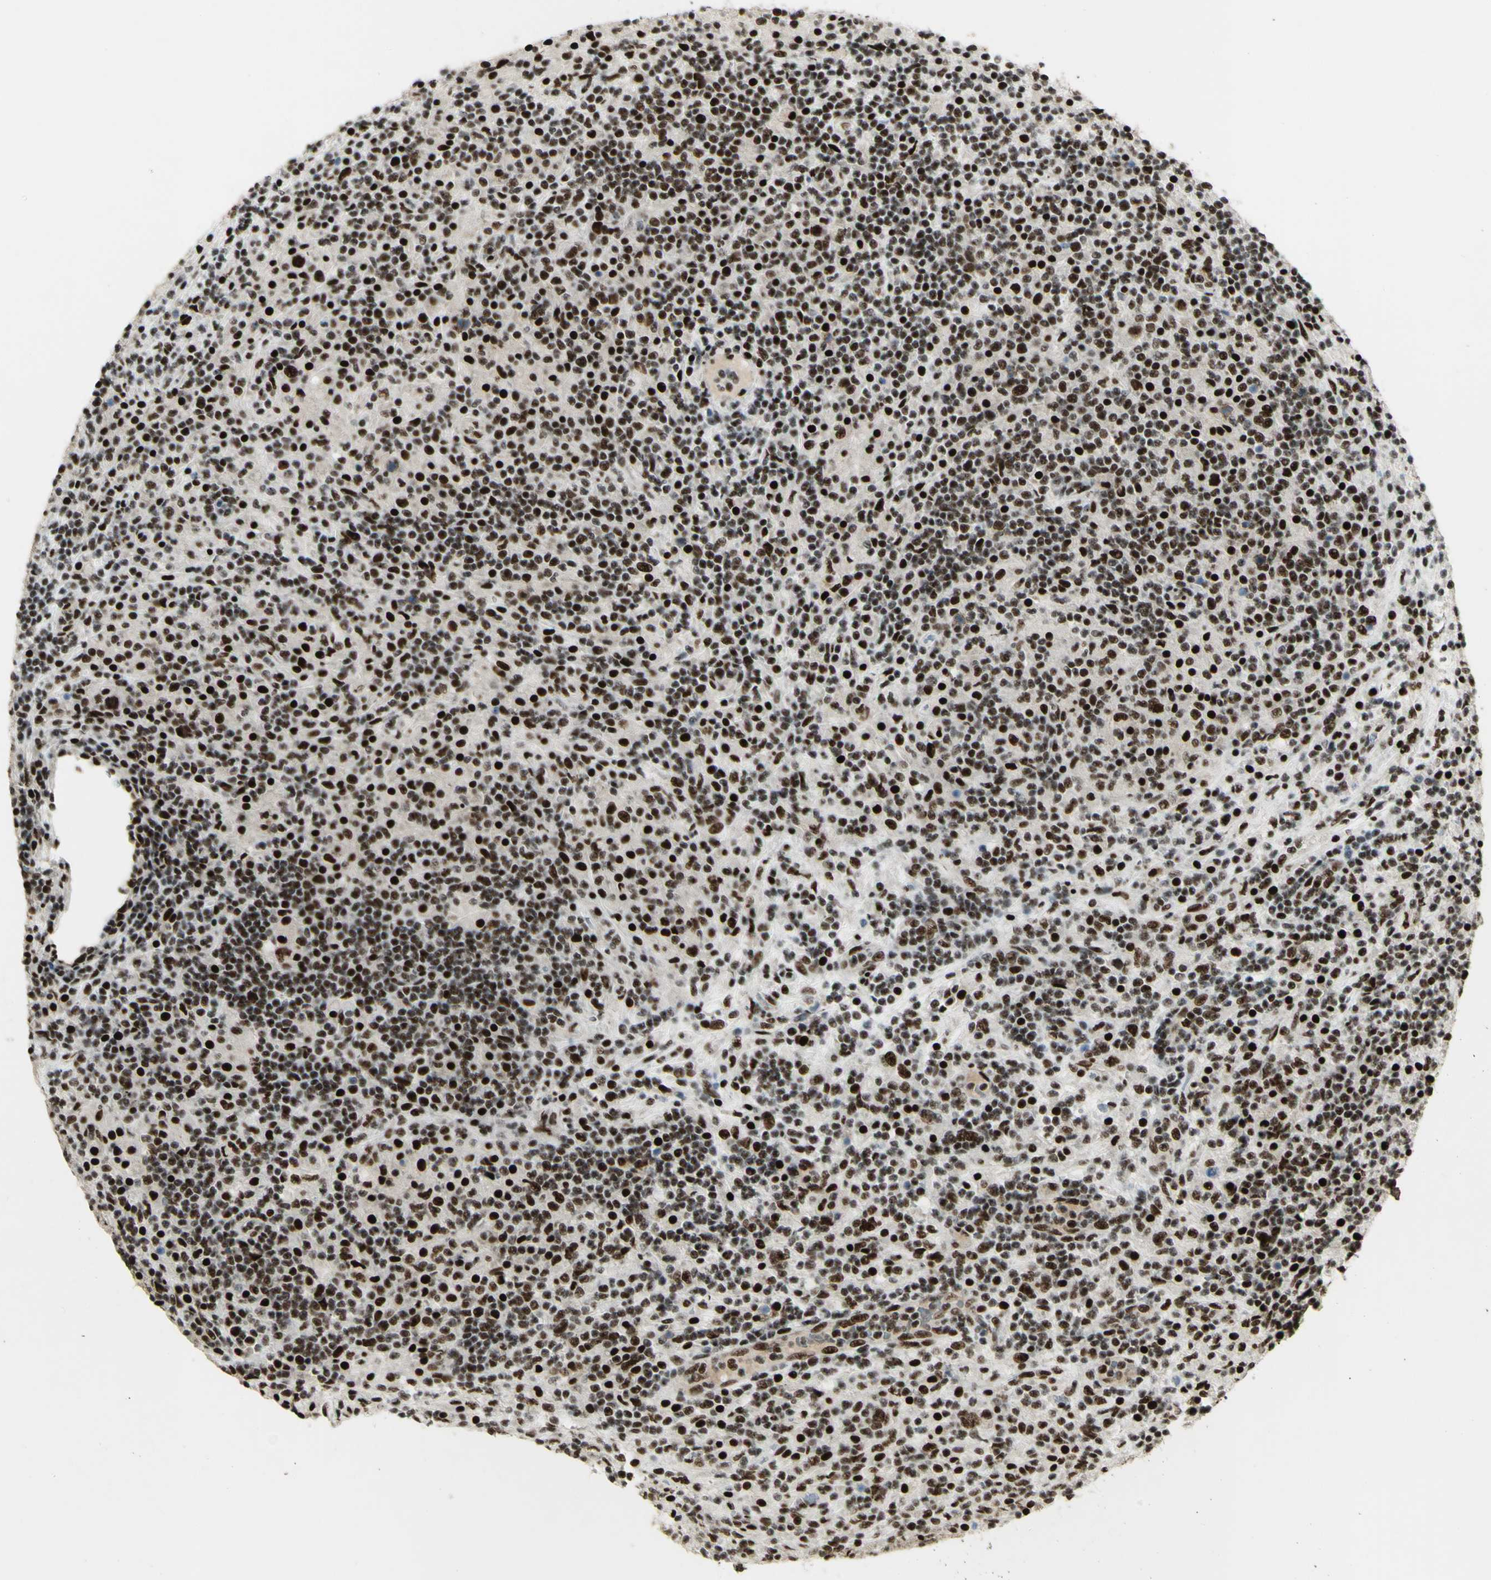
{"staining": {"intensity": "strong", "quantity": ">75%", "location": "nuclear"}, "tissue": "lymphoma", "cell_type": "Tumor cells", "image_type": "cancer", "snomed": [{"axis": "morphology", "description": "Hodgkin's disease, NOS"}, {"axis": "topography", "description": "Lymph node"}], "caption": "Hodgkin's disease stained with a brown dye shows strong nuclear positive expression in about >75% of tumor cells.", "gene": "DHX9", "patient": {"sex": "male", "age": 70}}